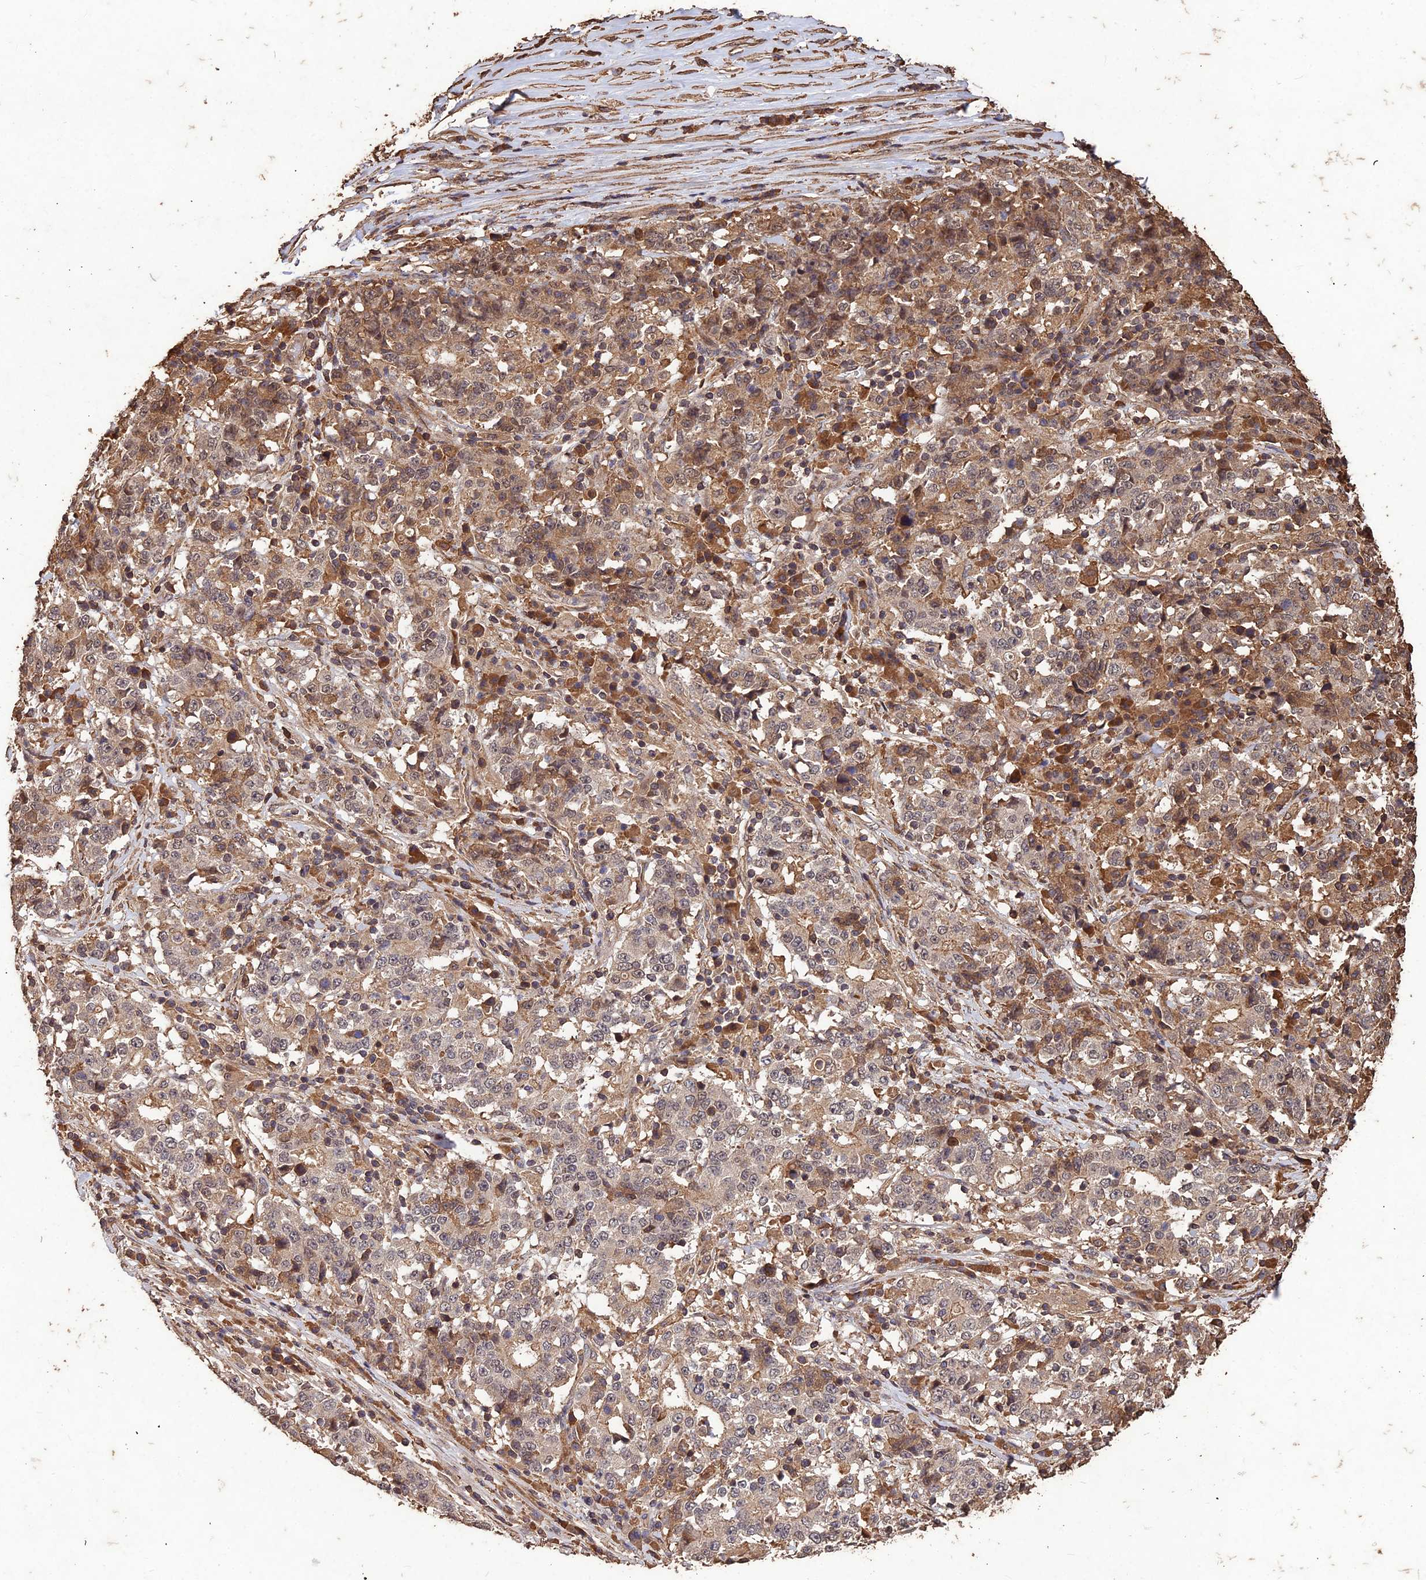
{"staining": {"intensity": "moderate", "quantity": "25%-75%", "location": "cytoplasmic/membranous"}, "tissue": "stomach cancer", "cell_type": "Tumor cells", "image_type": "cancer", "snomed": [{"axis": "morphology", "description": "Adenocarcinoma, NOS"}, {"axis": "topography", "description": "Stomach"}], "caption": "Protein staining displays moderate cytoplasmic/membranous expression in approximately 25%-75% of tumor cells in stomach cancer (adenocarcinoma).", "gene": "SYMPK", "patient": {"sex": "male", "age": 59}}